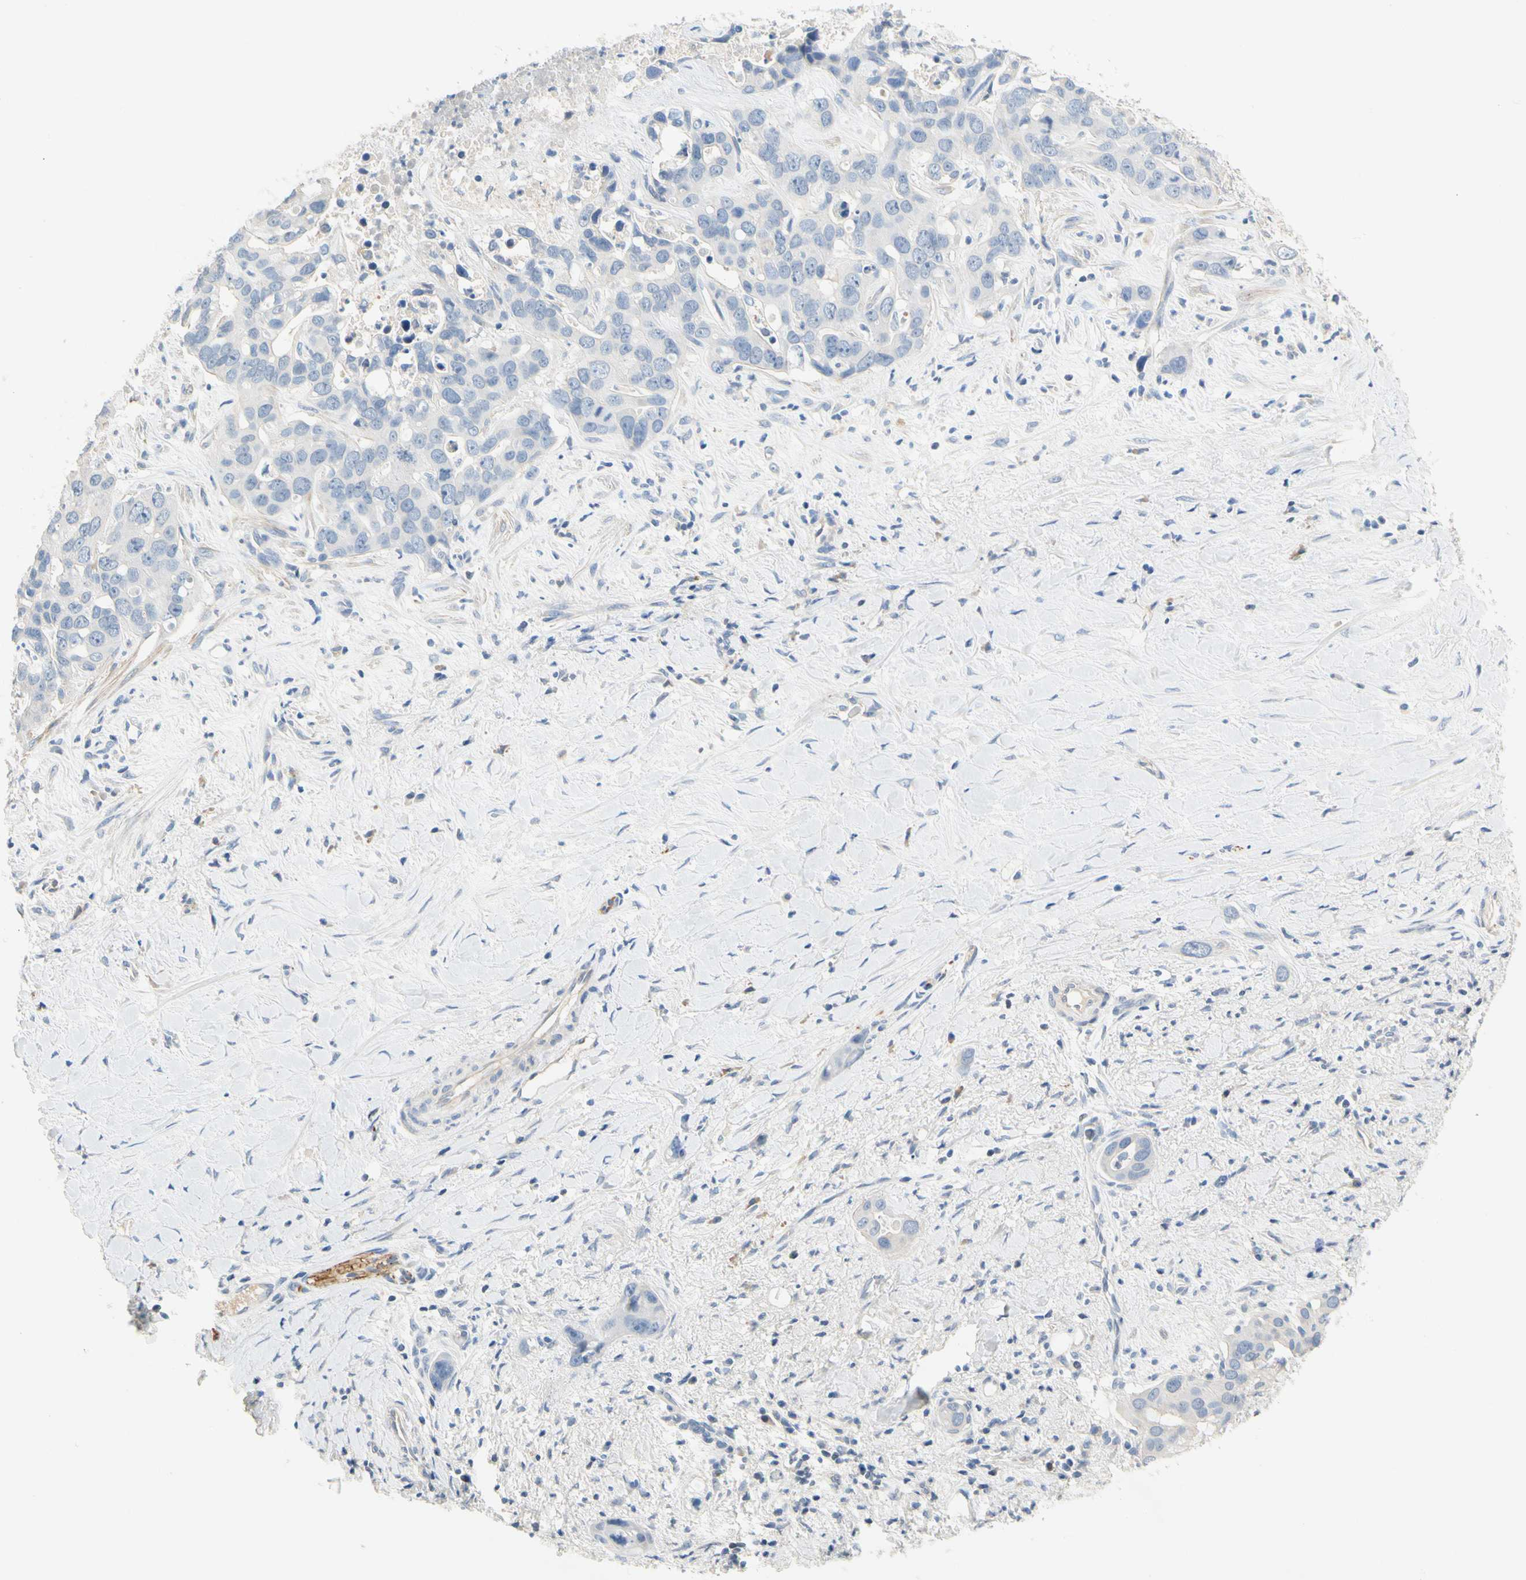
{"staining": {"intensity": "negative", "quantity": "none", "location": "none"}, "tissue": "liver cancer", "cell_type": "Tumor cells", "image_type": "cancer", "snomed": [{"axis": "morphology", "description": "Cholangiocarcinoma"}, {"axis": "topography", "description": "Liver"}], "caption": "Micrograph shows no protein staining in tumor cells of liver cancer (cholangiocarcinoma) tissue.", "gene": "CCM2L", "patient": {"sex": "female", "age": 65}}